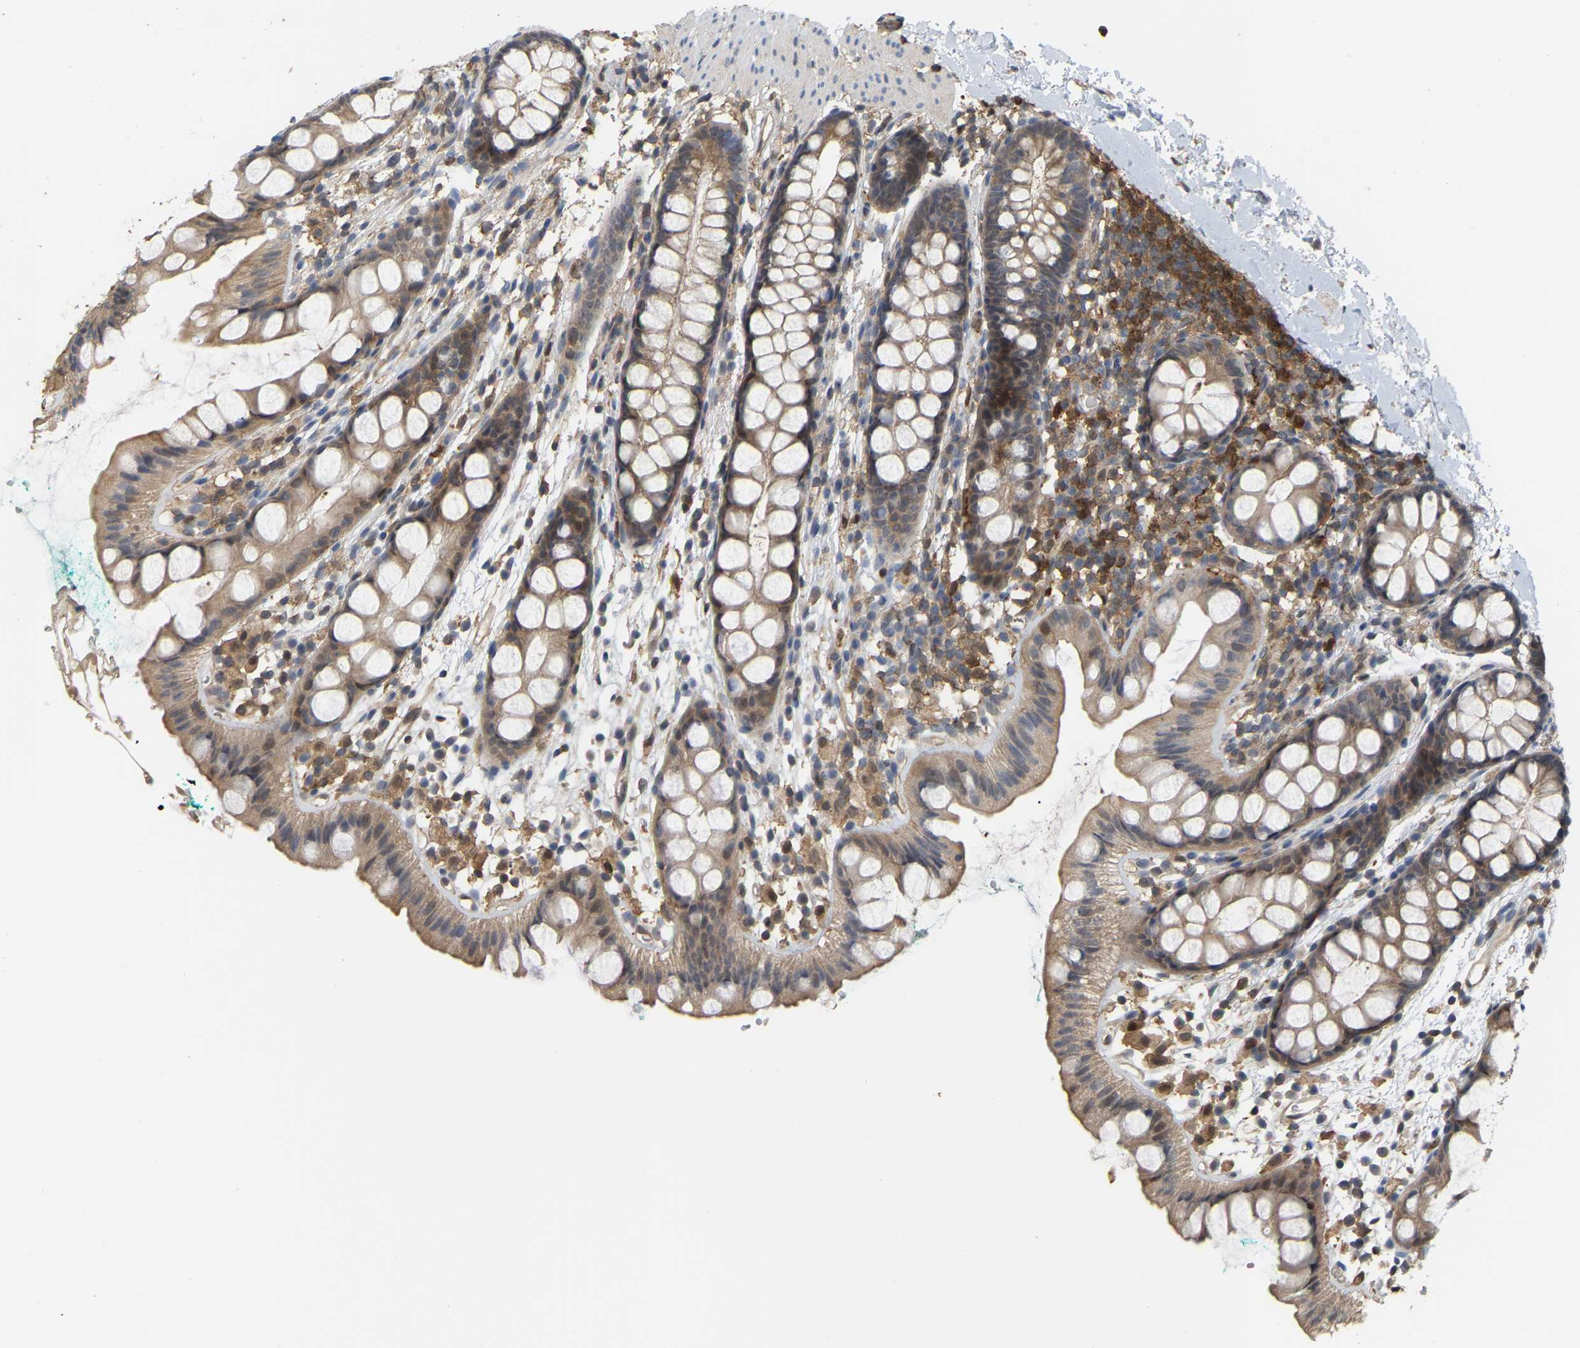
{"staining": {"intensity": "moderate", "quantity": ">75%", "location": "cytoplasmic/membranous"}, "tissue": "rectum", "cell_type": "Glandular cells", "image_type": "normal", "snomed": [{"axis": "morphology", "description": "Normal tissue, NOS"}, {"axis": "topography", "description": "Rectum"}], "caption": "An IHC image of benign tissue is shown. Protein staining in brown highlights moderate cytoplasmic/membranous positivity in rectum within glandular cells. The protein is stained brown, and the nuclei are stained in blue (DAB (3,3'-diaminobenzidine) IHC with brightfield microscopy, high magnification).", "gene": "MTPN", "patient": {"sex": "female", "age": 65}}